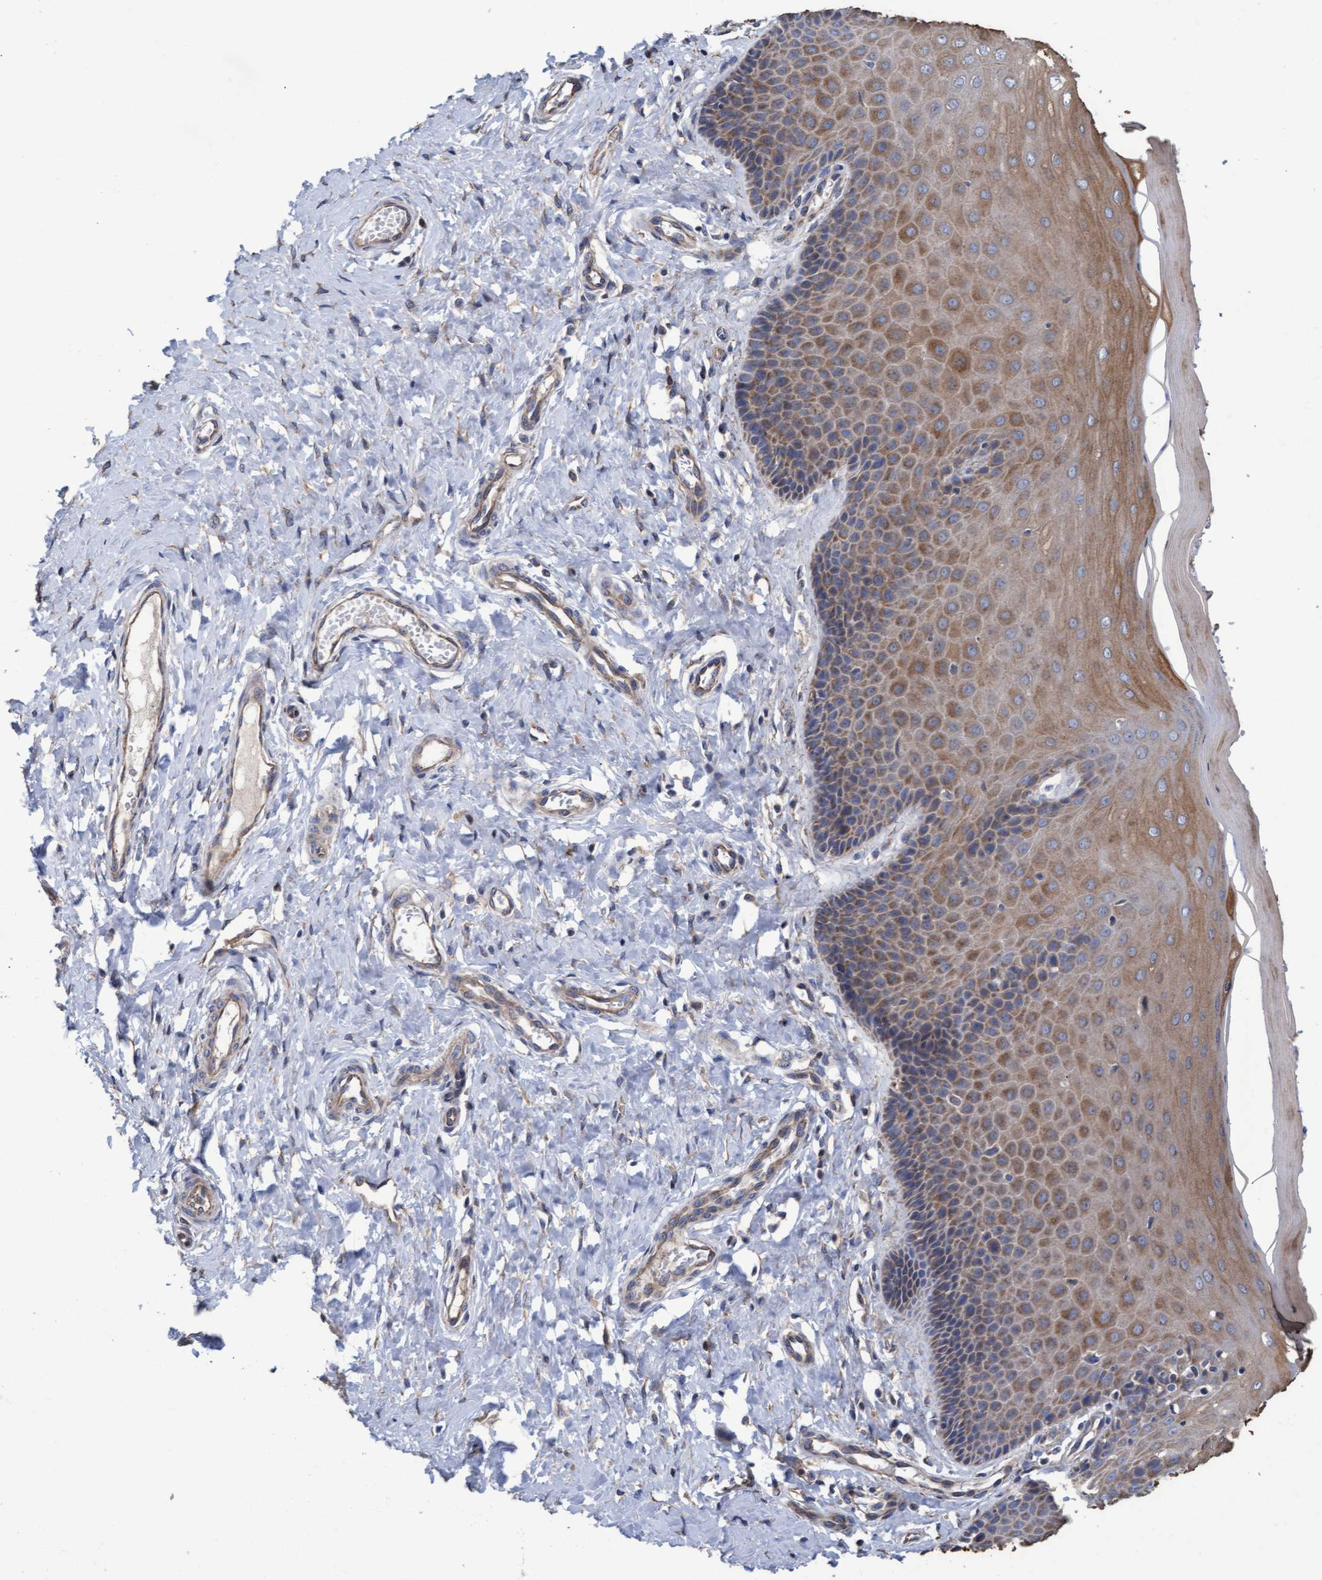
{"staining": {"intensity": "moderate", "quantity": ">75%", "location": "cytoplasmic/membranous"}, "tissue": "cervix", "cell_type": "Glandular cells", "image_type": "normal", "snomed": [{"axis": "morphology", "description": "Normal tissue, NOS"}, {"axis": "topography", "description": "Cervix"}], "caption": "Glandular cells display moderate cytoplasmic/membranous staining in approximately >75% of cells in normal cervix. (IHC, brightfield microscopy, high magnification).", "gene": "MRPL38", "patient": {"sex": "female", "age": 54}}